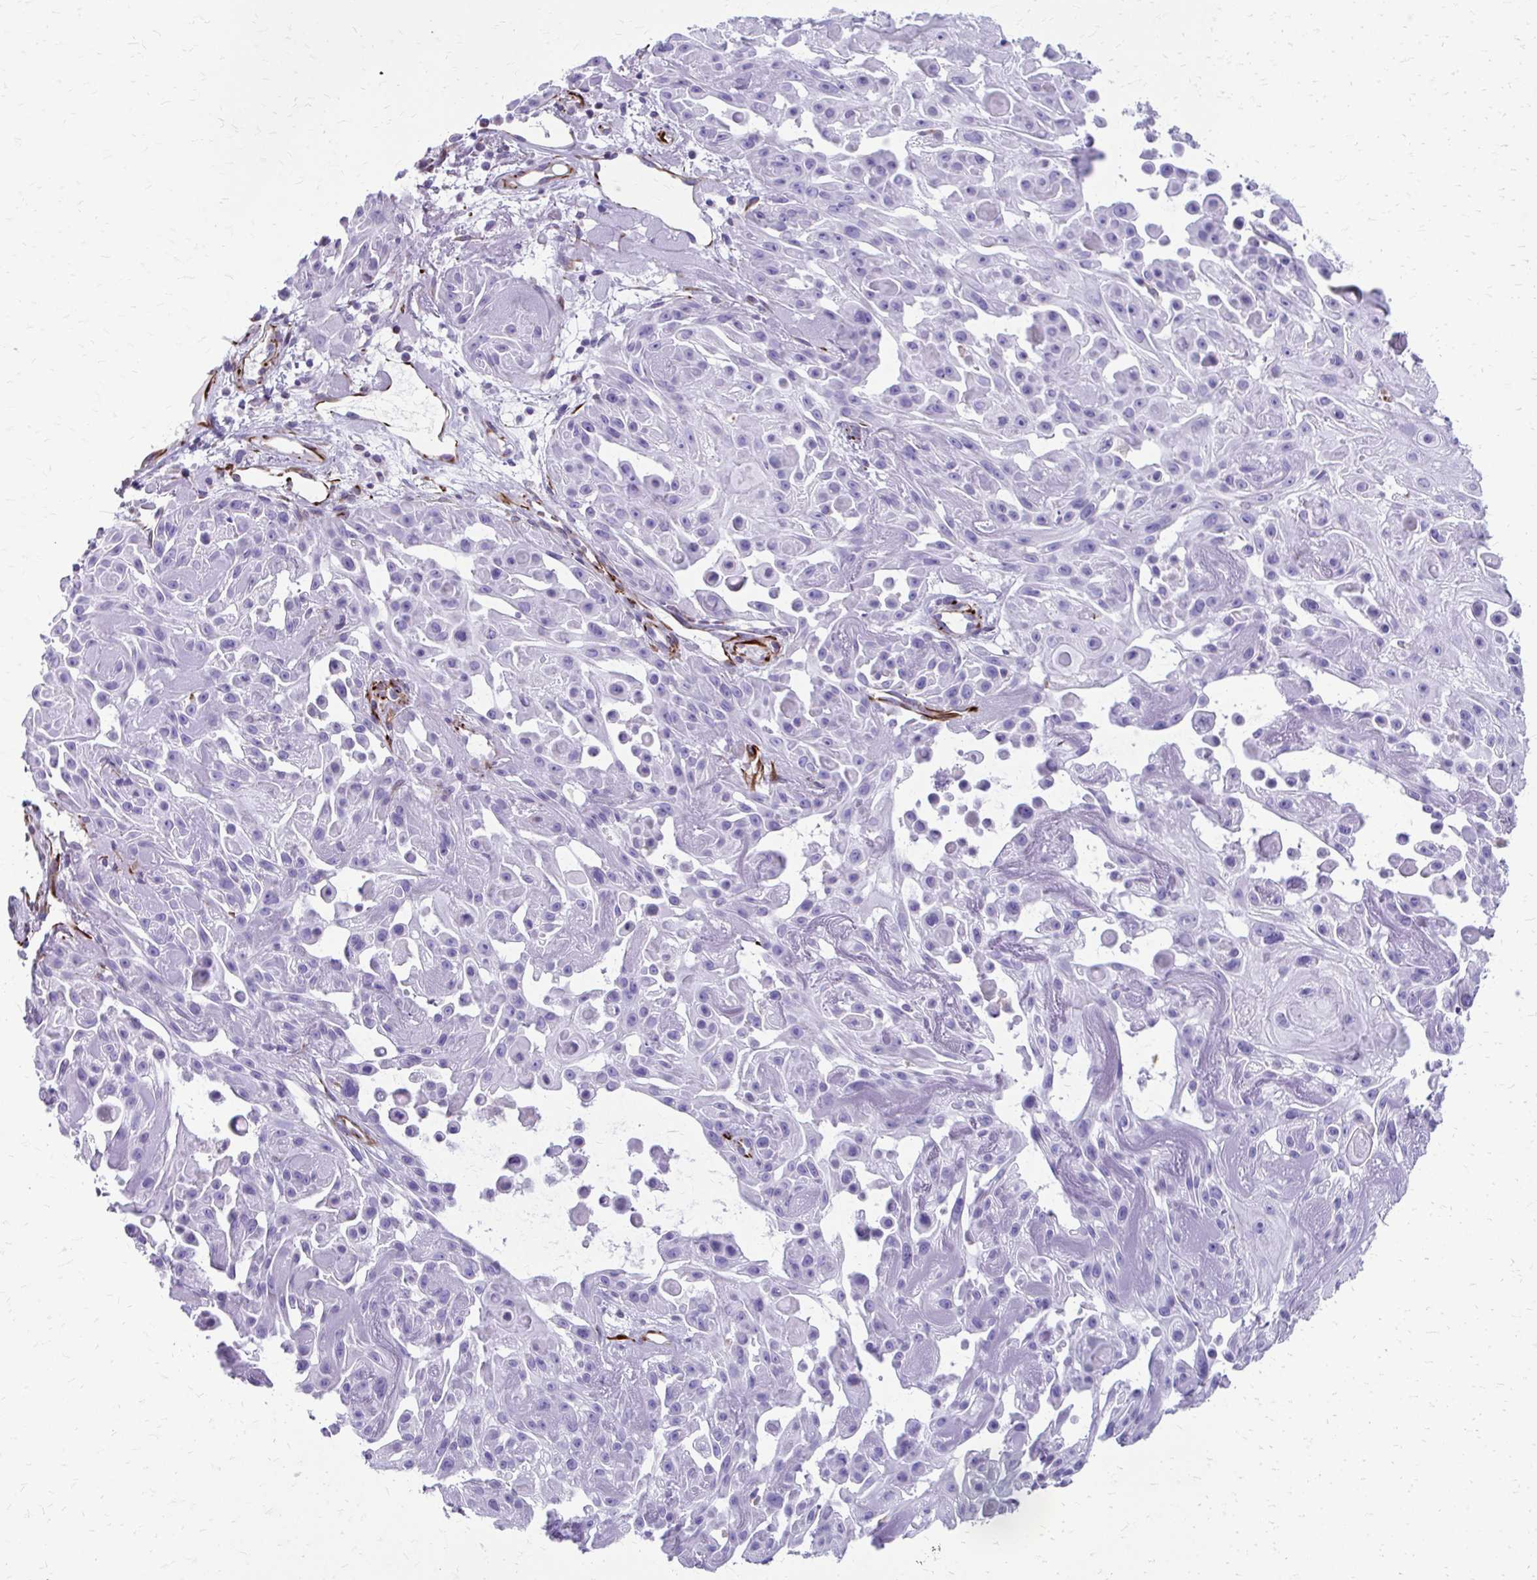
{"staining": {"intensity": "negative", "quantity": "none", "location": "none"}, "tissue": "skin cancer", "cell_type": "Tumor cells", "image_type": "cancer", "snomed": [{"axis": "morphology", "description": "Squamous cell carcinoma, NOS"}, {"axis": "topography", "description": "Skin"}], "caption": "This histopathology image is of skin cancer (squamous cell carcinoma) stained with IHC to label a protein in brown with the nuclei are counter-stained blue. There is no positivity in tumor cells.", "gene": "TRIM6", "patient": {"sex": "male", "age": 91}}